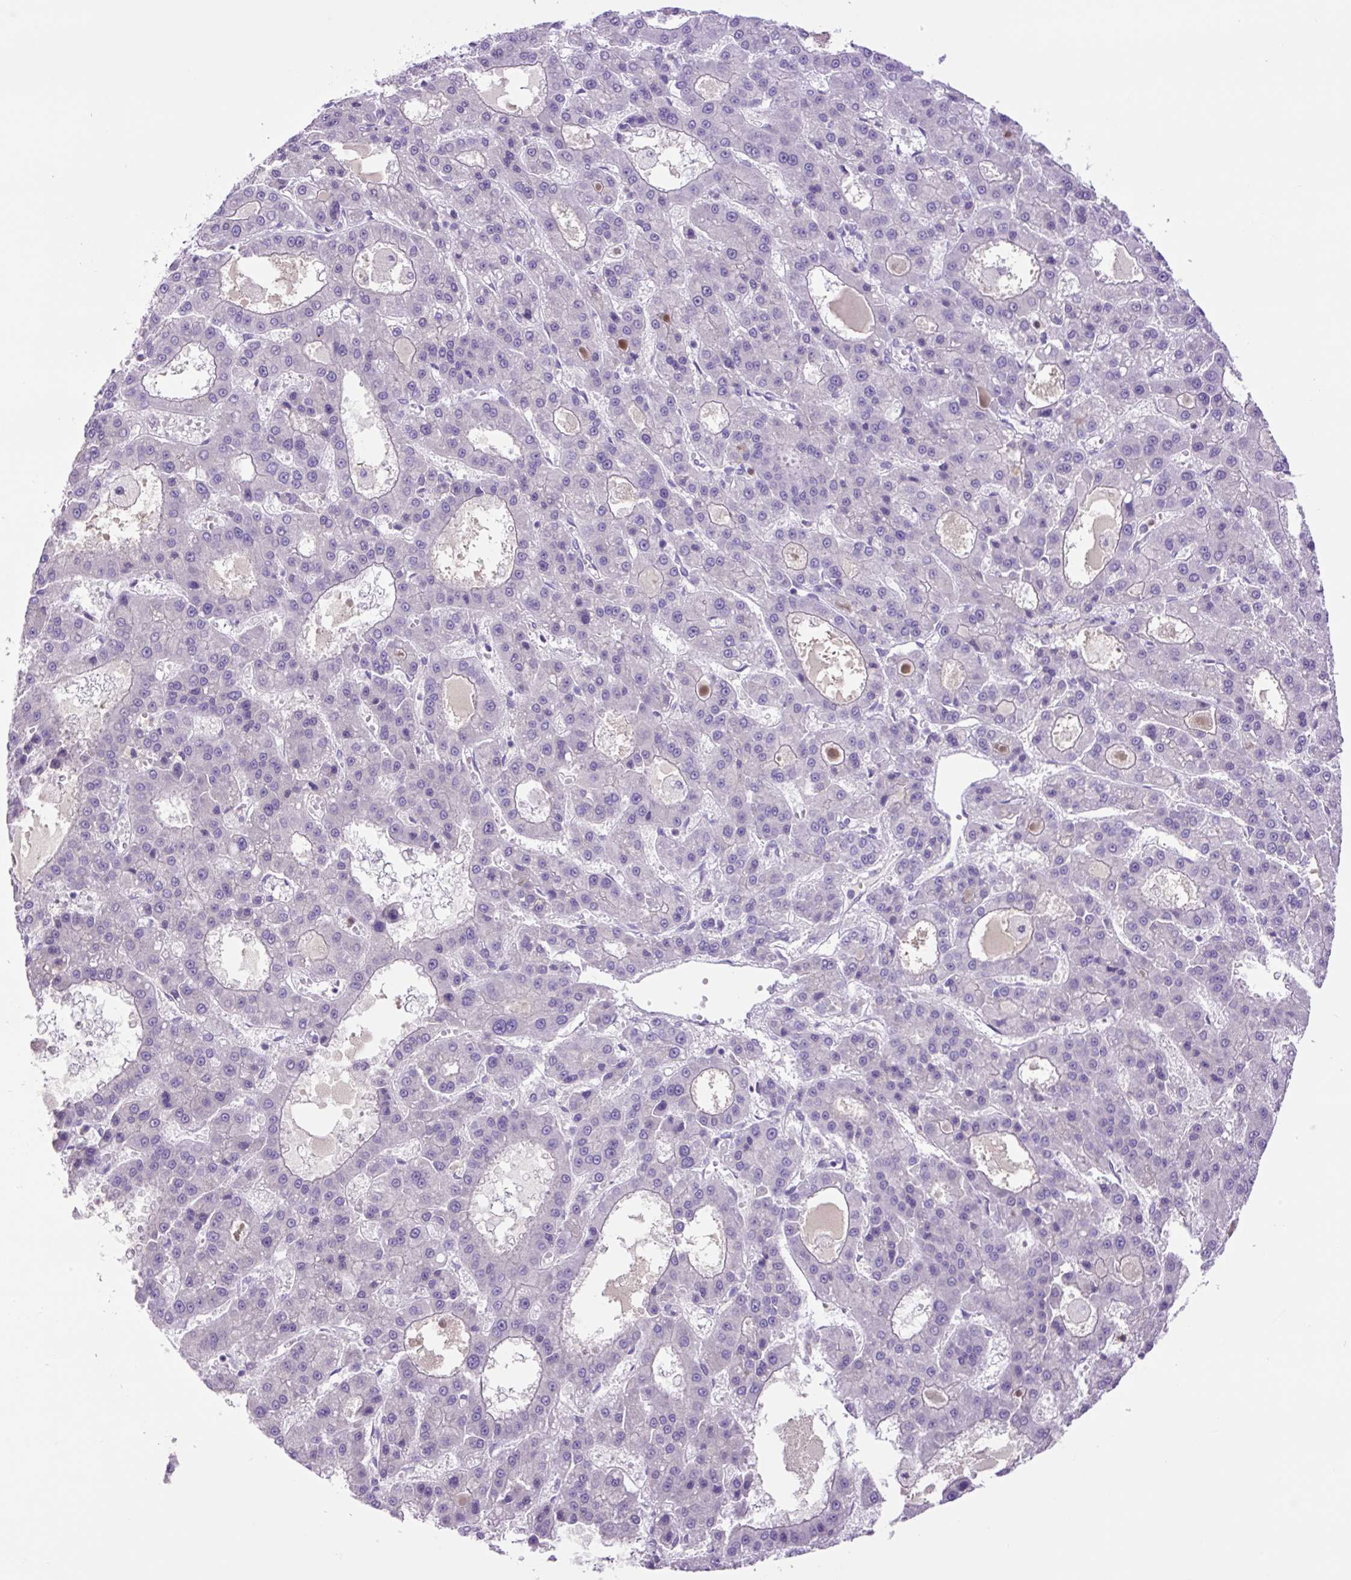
{"staining": {"intensity": "negative", "quantity": "none", "location": "none"}, "tissue": "liver cancer", "cell_type": "Tumor cells", "image_type": "cancer", "snomed": [{"axis": "morphology", "description": "Carcinoma, Hepatocellular, NOS"}, {"axis": "topography", "description": "Liver"}], "caption": "The photomicrograph displays no staining of tumor cells in hepatocellular carcinoma (liver).", "gene": "MFSD3", "patient": {"sex": "male", "age": 70}}